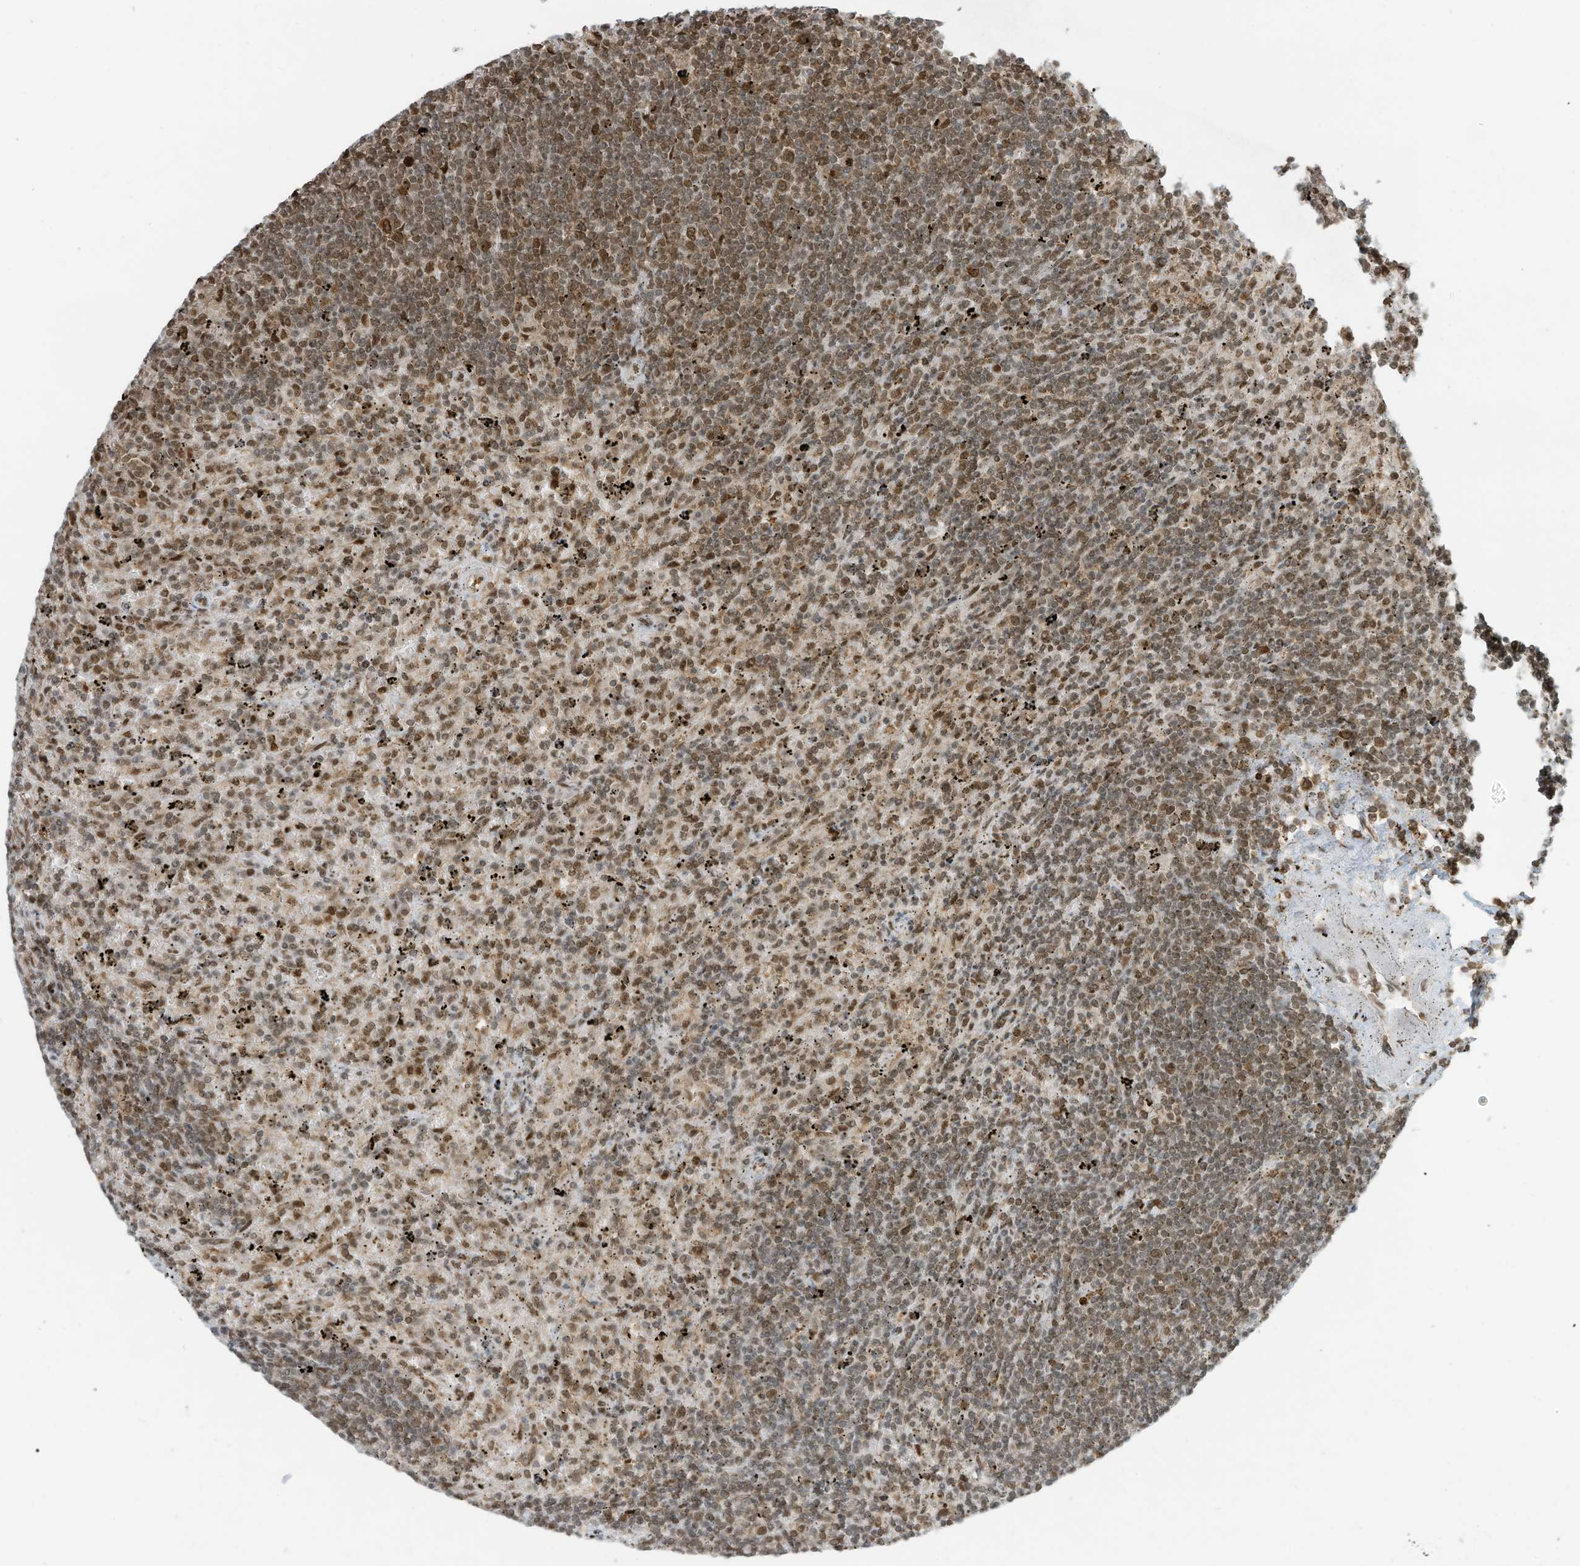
{"staining": {"intensity": "moderate", "quantity": ">75%", "location": "nuclear"}, "tissue": "lymphoma", "cell_type": "Tumor cells", "image_type": "cancer", "snomed": [{"axis": "morphology", "description": "Malignant lymphoma, non-Hodgkin's type, Low grade"}, {"axis": "topography", "description": "Spleen"}], "caption": "This micrograph demonstrates immunohistochemistry (IHC) staining of human lymphoma, with medium moderate nuclear positivity in about >75% of tumor cells.", "gene": "KPNB1", "patient": {"sex": "male", "age": 76}}